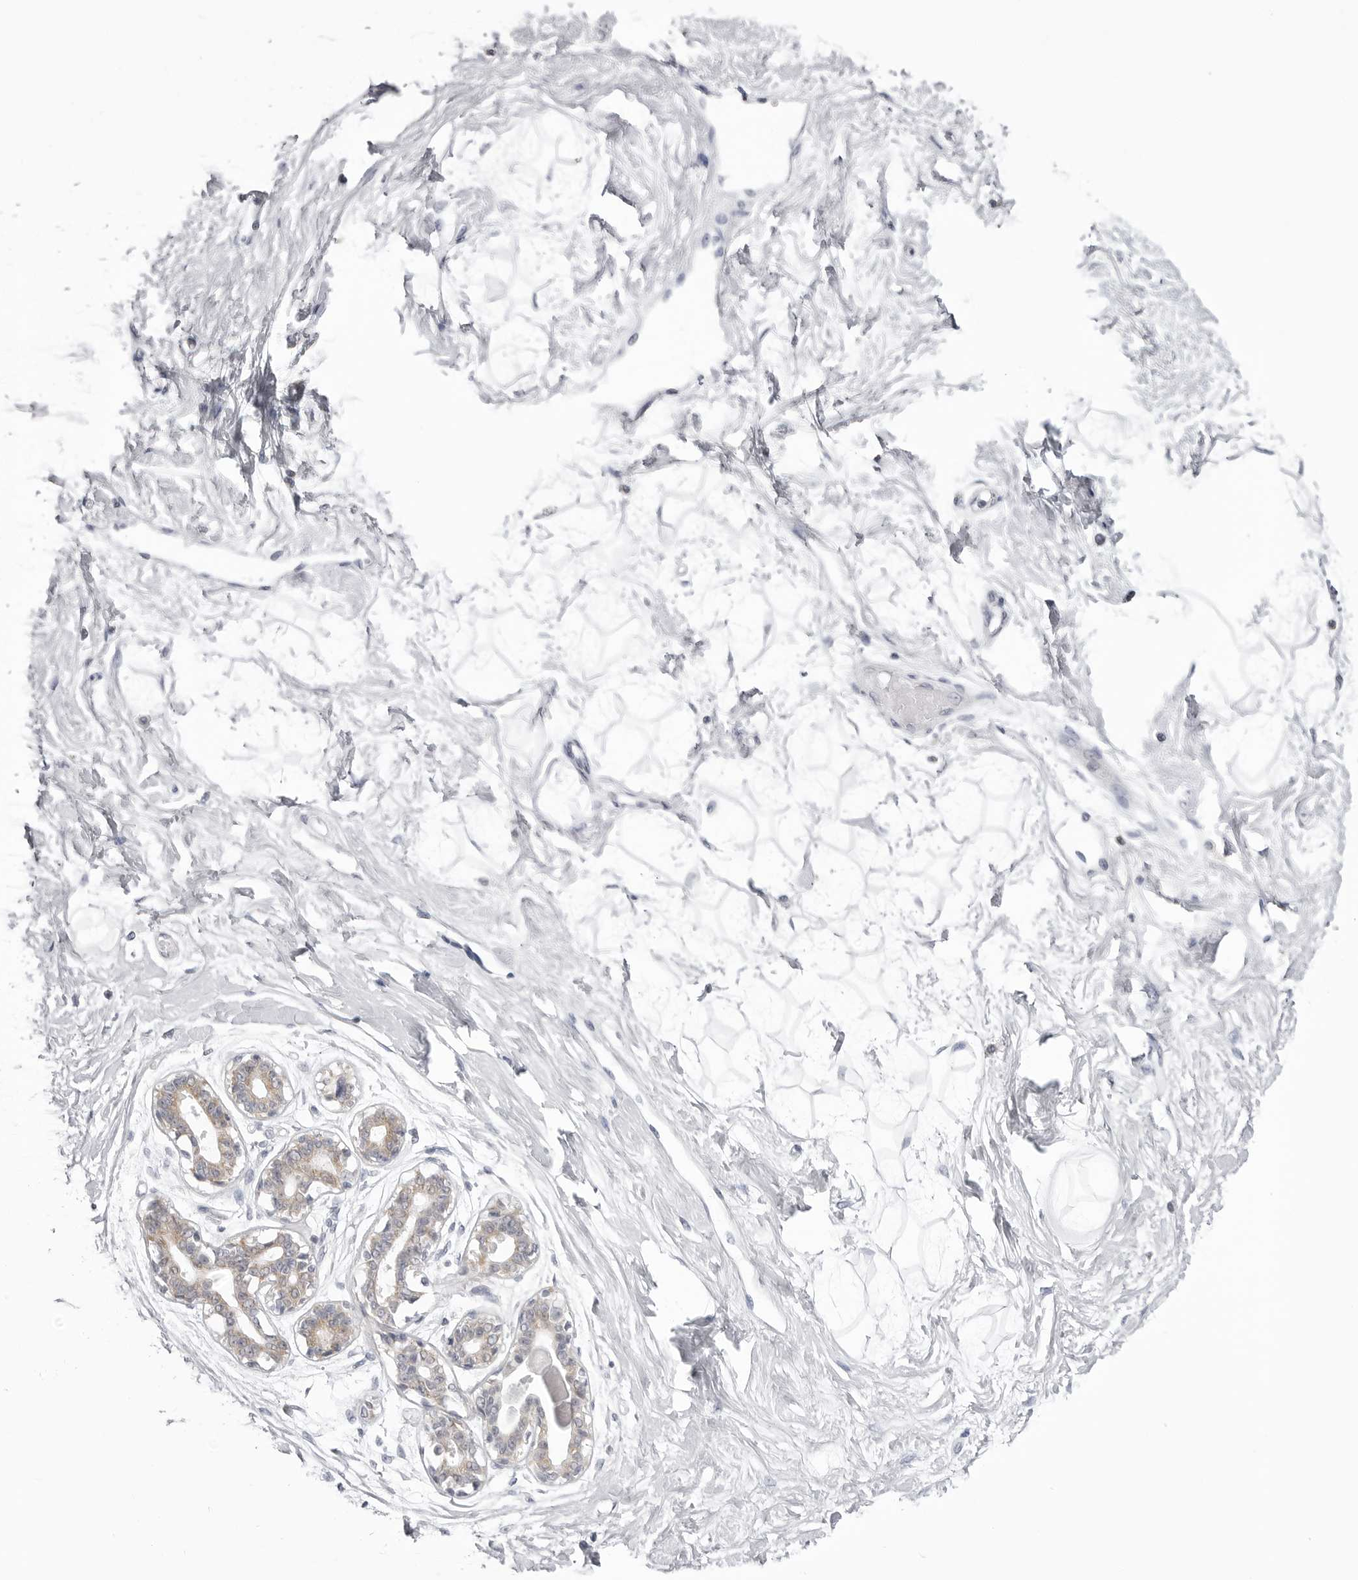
{"staining": {"intensity": "negative", "quantity": "none", "location": "none"}, "tissue": "breast", "cell_type": "Adipocytes", "image_type": "normal", "snomed": [{"axis": "morphology", "description": "Normal tissue, NOS"}, {"axis": "topography", "description": "Breast"}], "caption": "The immunohistochemistry image has no significant expression in adipocytes of breast.", "gene": "TUFM", "patient": {"sex": "female", "age": 45}}